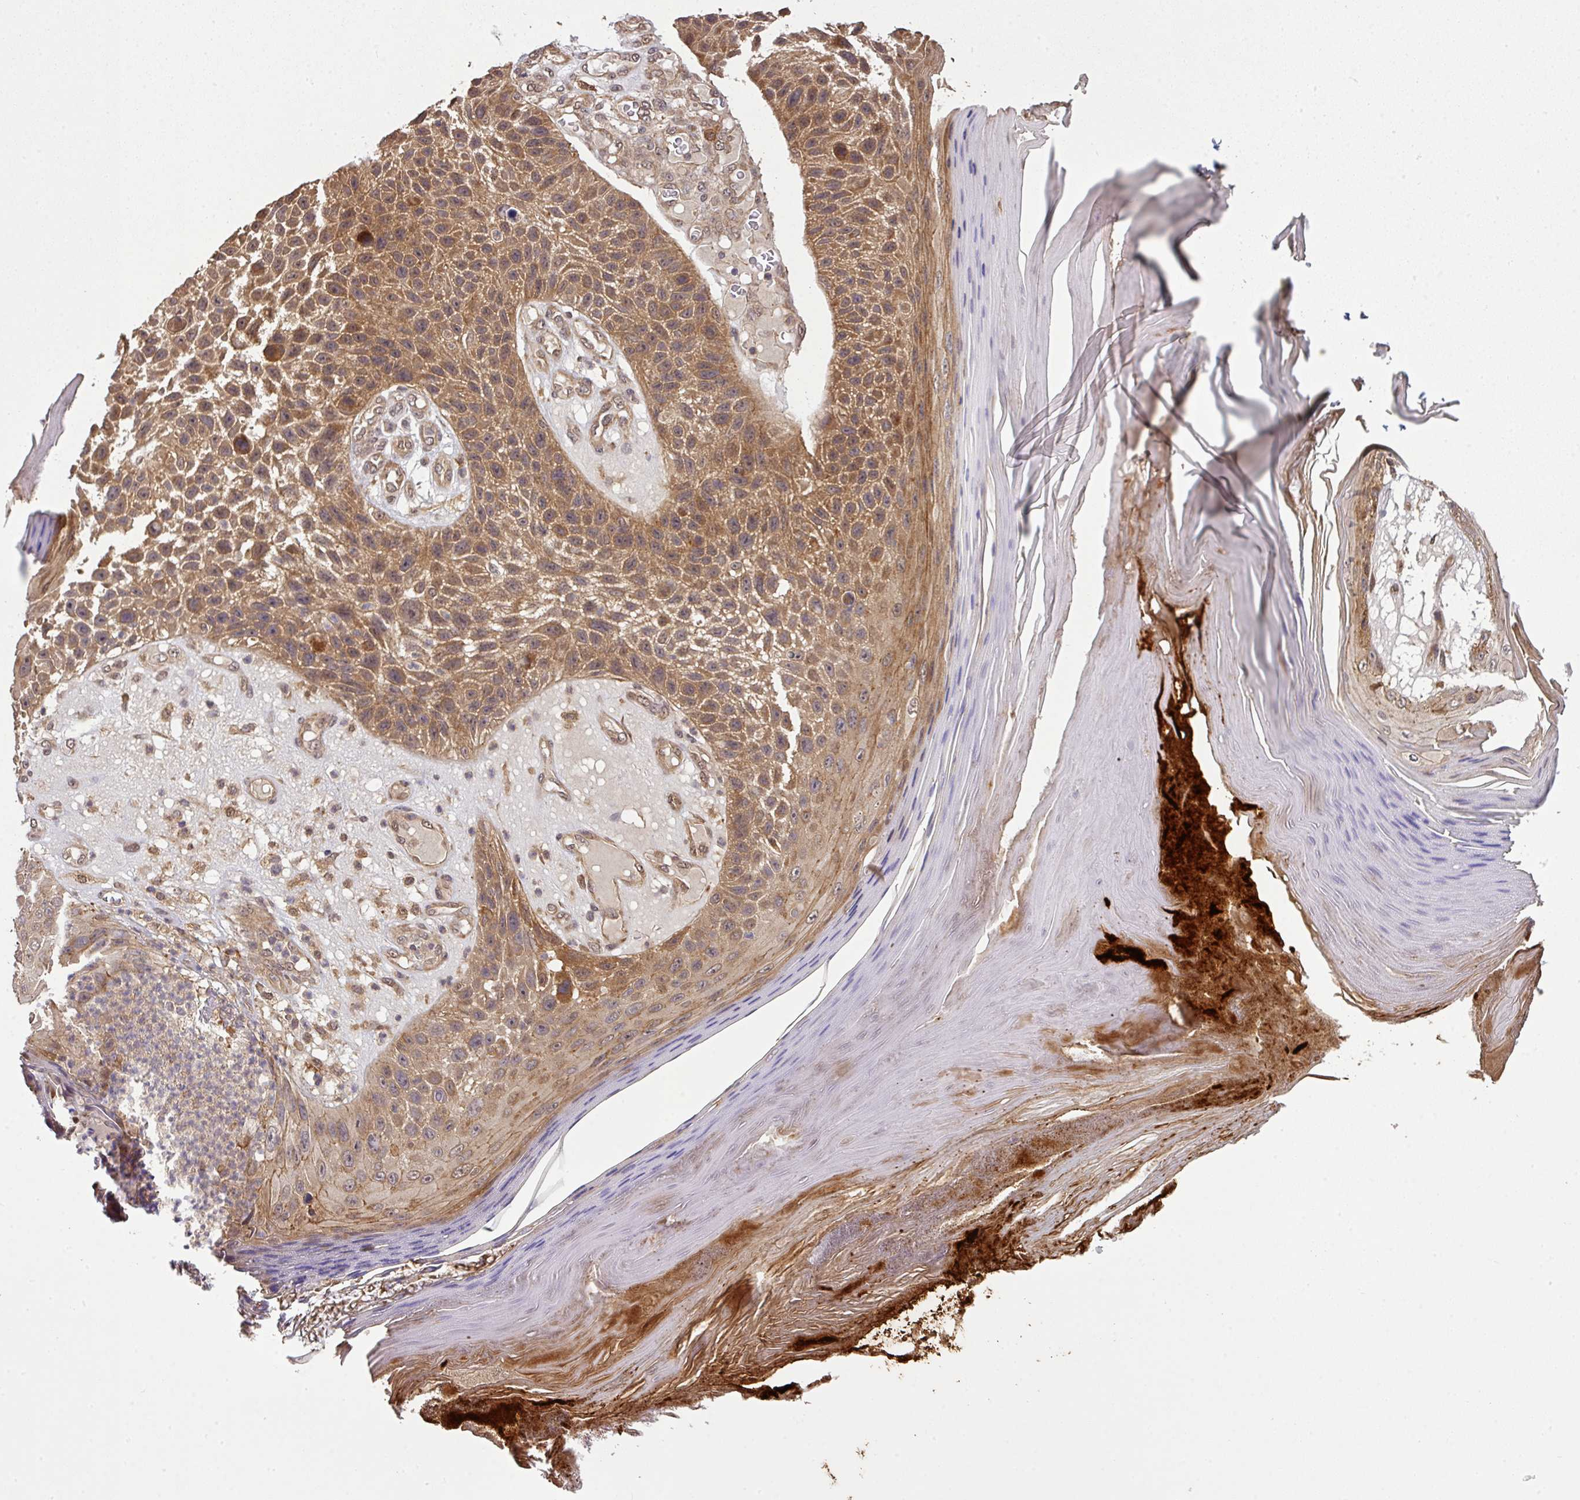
{"staining": {"intensity": "moderate", "quantity": ">75%", "location": "cytoplasmic/membranous,nuclear"}, "tissue": "skin cancer", "cell_type": "Tumor cells", "image_type": "cancer", "snomed": [{"axis": "morphology", "description": "Squamous cell carcinoma, NOS"}, {"axis": "topography", "description": "Skin"}], "caption": "Protein expression analysis of skin cancer shows moderate cytoplasmic/membranous and nuclear positivity in about >75% of tumor cells.", "gene": "ARPIN", "patient": {"sex": "female", "age": 88}}